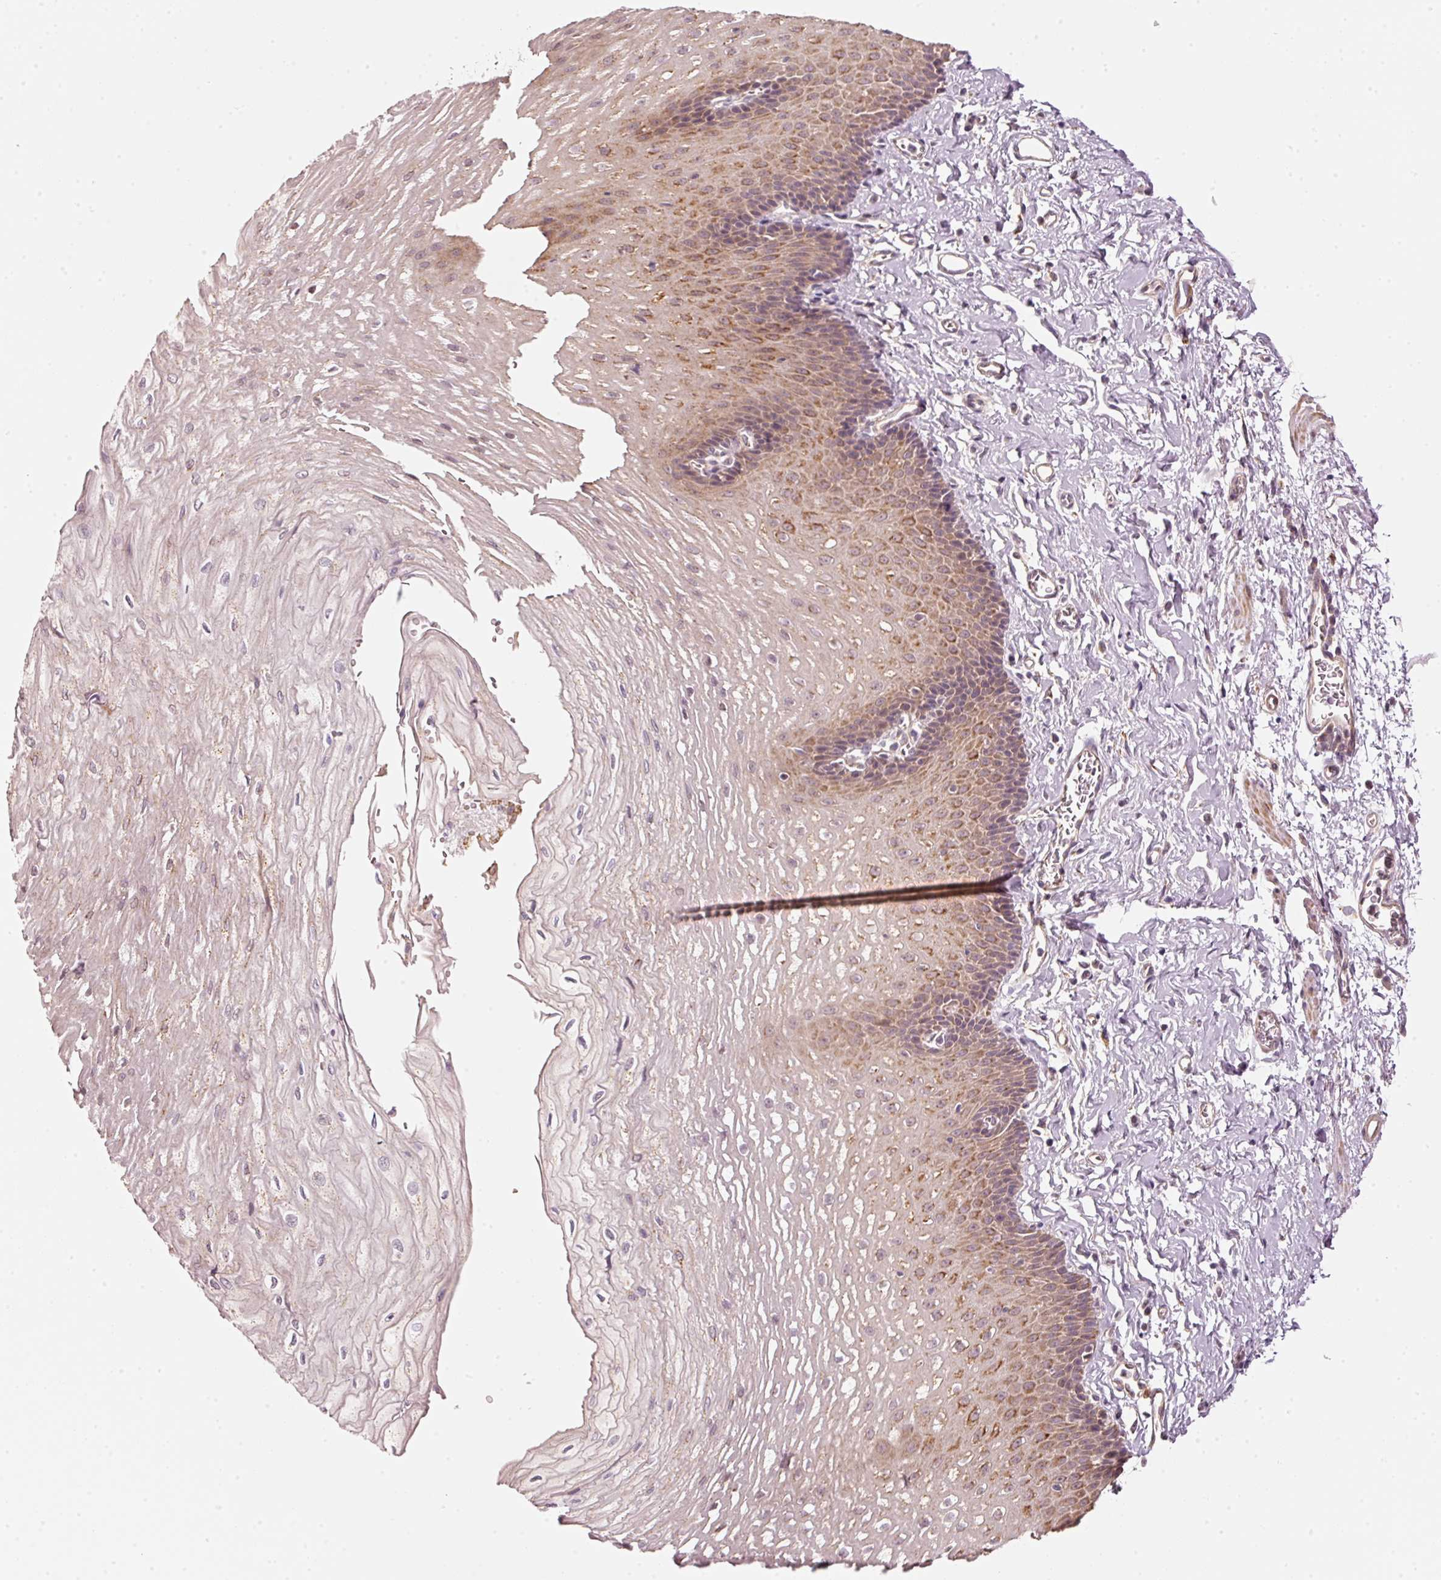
{"staining": {"intensity": "strong", "quantity": "25%-75%", "location": "cytoplasmic/membranous"}, "tissue": "esophagus", "cell_type": "Squamous epithelial cells", "image_type": "normal", "snomed": [{"axis": "morphology", "description": "Normal tissue, NOS"}, {"axis": "topography", "description": "Esophagus"}], "caption": "High-magnification brightfield microscopy of normal esophagus stained with DAB (brown) and counterstained with hematoxylin (blue). squamous epithelial cells exhibit strong cytoplasmic/membranous staining is seen in approximately25%-75% of cells.", "gene": "ARHGAP22", "patient": {"sex": "male", "age": 70}}